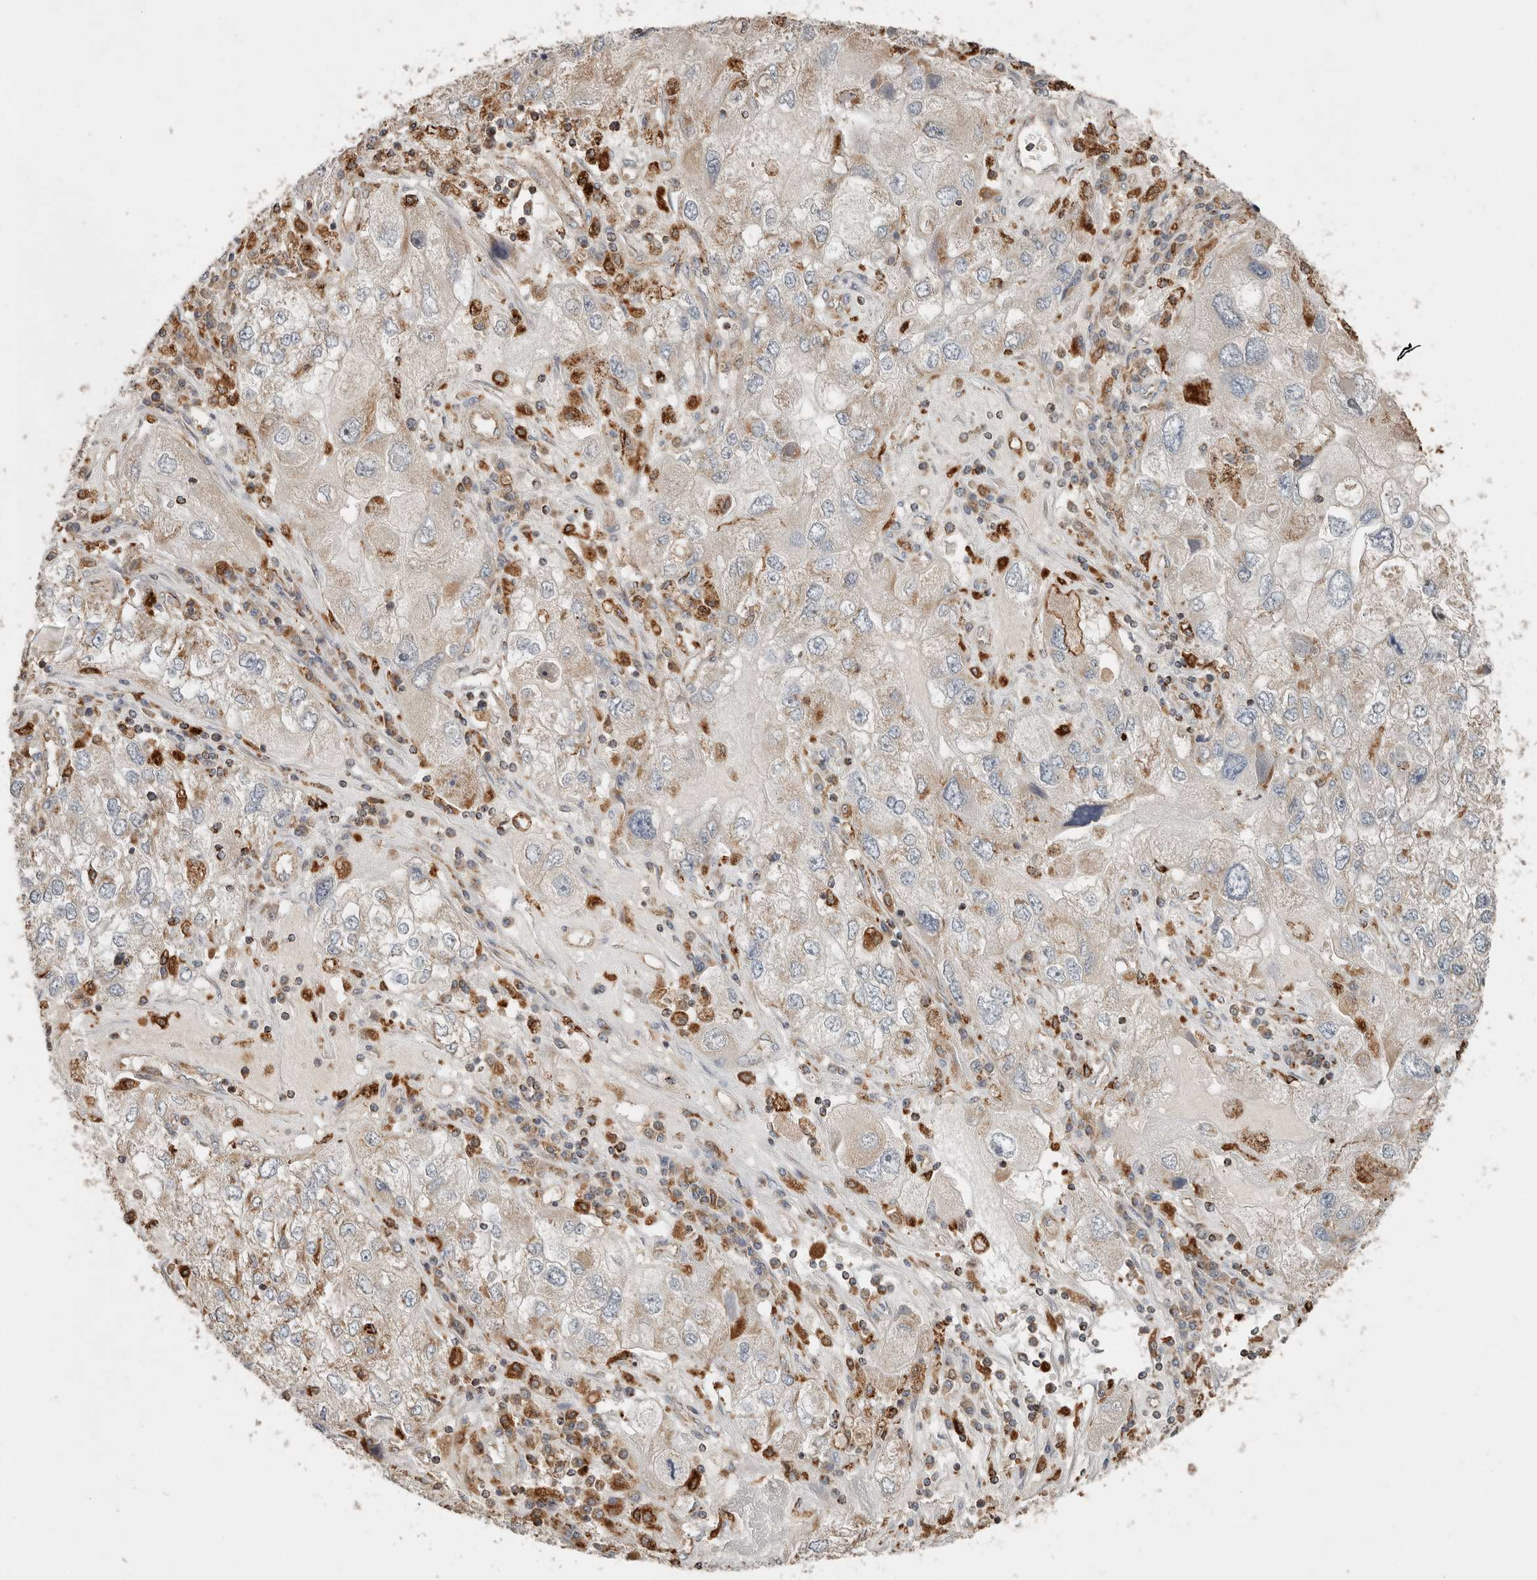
{"staining": {"intensity": "moderate", "quantity": "<25%", "location": "cytoplasmic/membranous"}, "tissue": "endometrial cancer", "cell_type": "Tumor cells", "image_type": "cancer", "snomed": [{"axis": "morphology", "description": "Adenocarcinoma, NOS"}, {"axis": "topography", "description": "Endometrium"}], "caption": "Immunohistochemical staining of endometrial adenocarcinoma displays low levels of moderate cytoplasmic/membranous positivity in approximately <25% of tumor cells. (DAB (3,3'-diaminobenzidine) = brown stain, brightfield microscopy at high magnification).", "gene": "ARHGEF10L", "patient": {"sex": "female", "age": 49}}